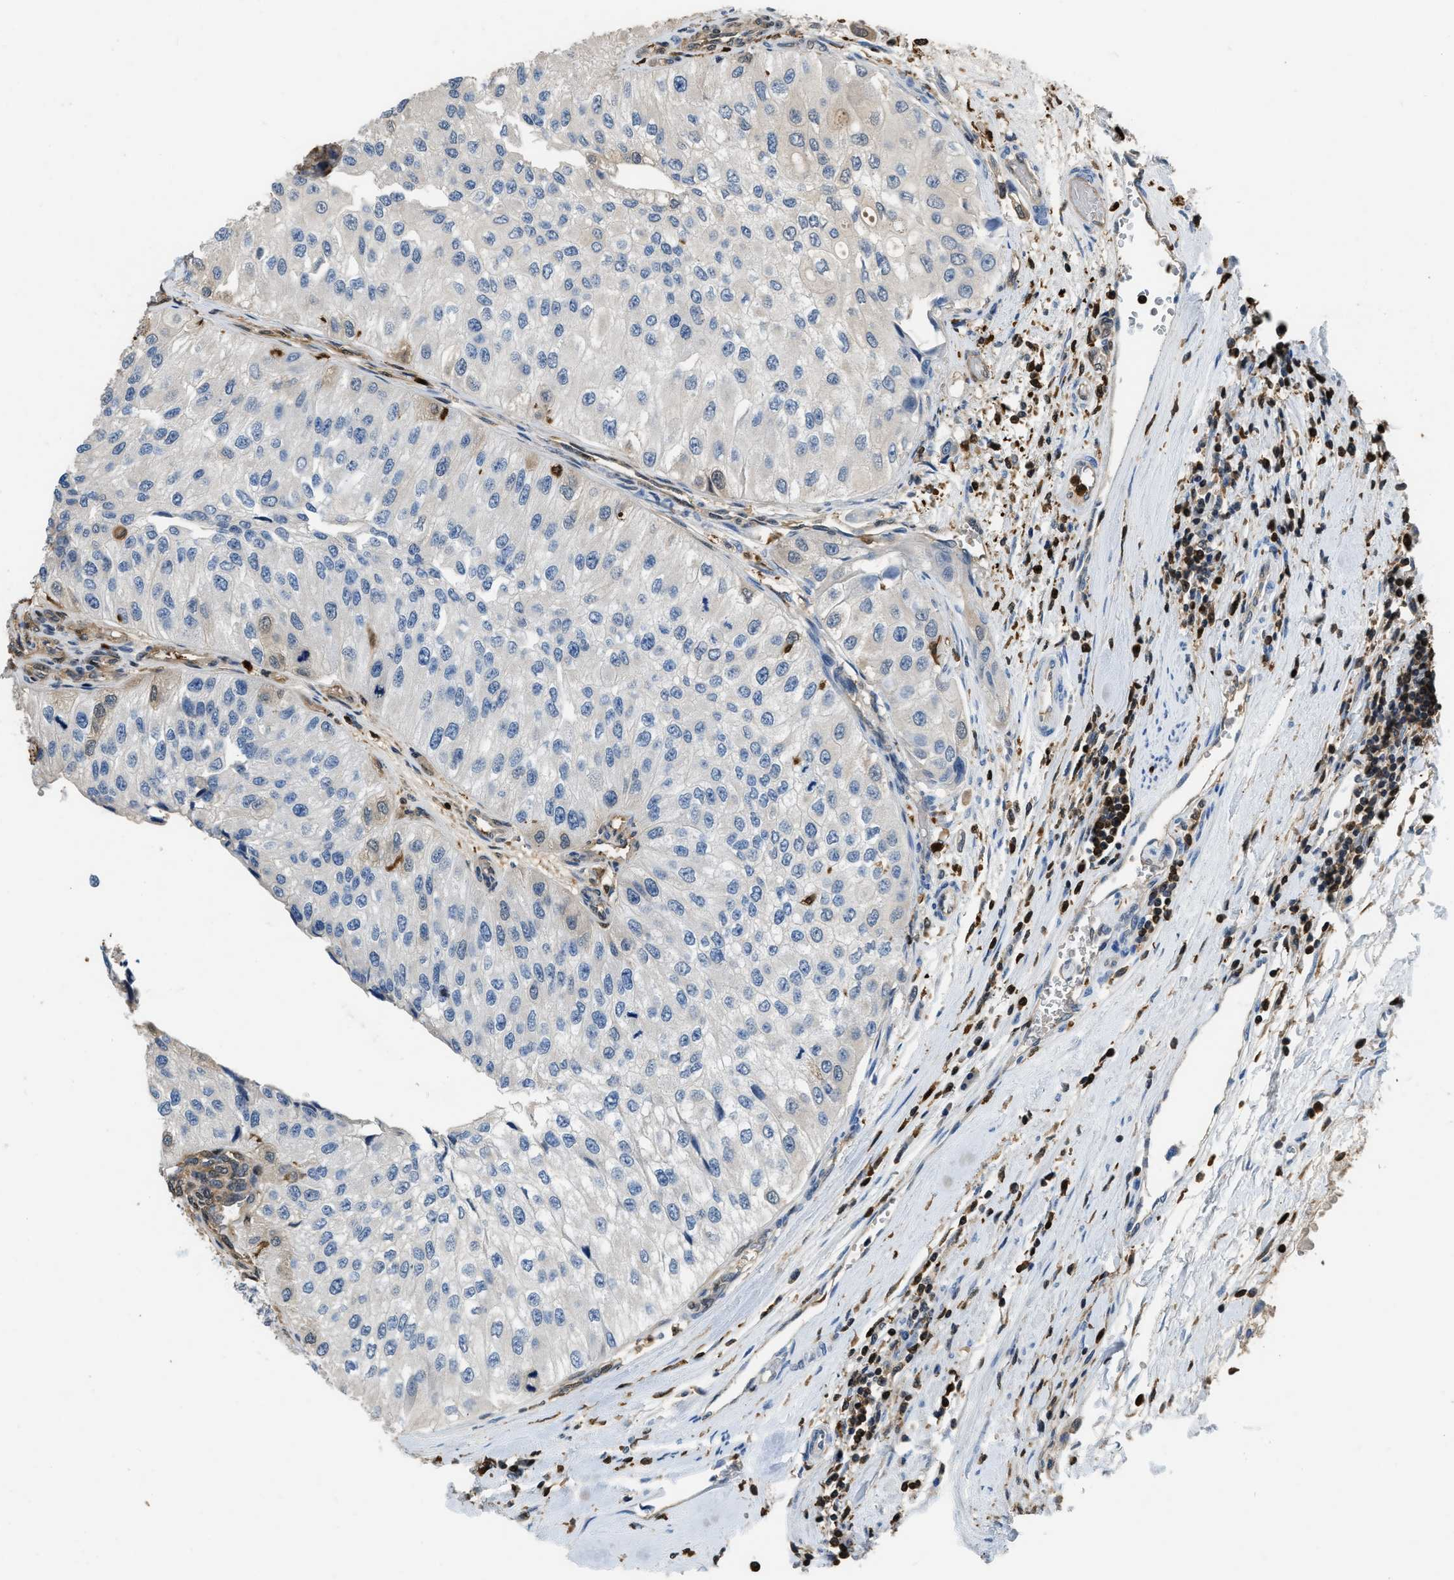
{"staining": {"intensity": "negative", "quantity": "none", "location": "none"}, "tissue": "urothelial cancer", "cell_type": "Tumor cells", "image_type": "cancer", "snomed": [{"axis": "morphology", "description": "Urothelial carcinoma, High grade"}, {"axis": "topography", "description": "Kidney"}, {"axis": "topography", "description": "Urinary bladder"}], "caption": "Immunohistochemistry photomicrograph of neoplastic tissue: high-grade urothelial carcinoma stained with DAB displays no significant protein positivity in tumor cells.", "gene": "ARHGDIB", "patient": {"sex": "male", "age": 77}}